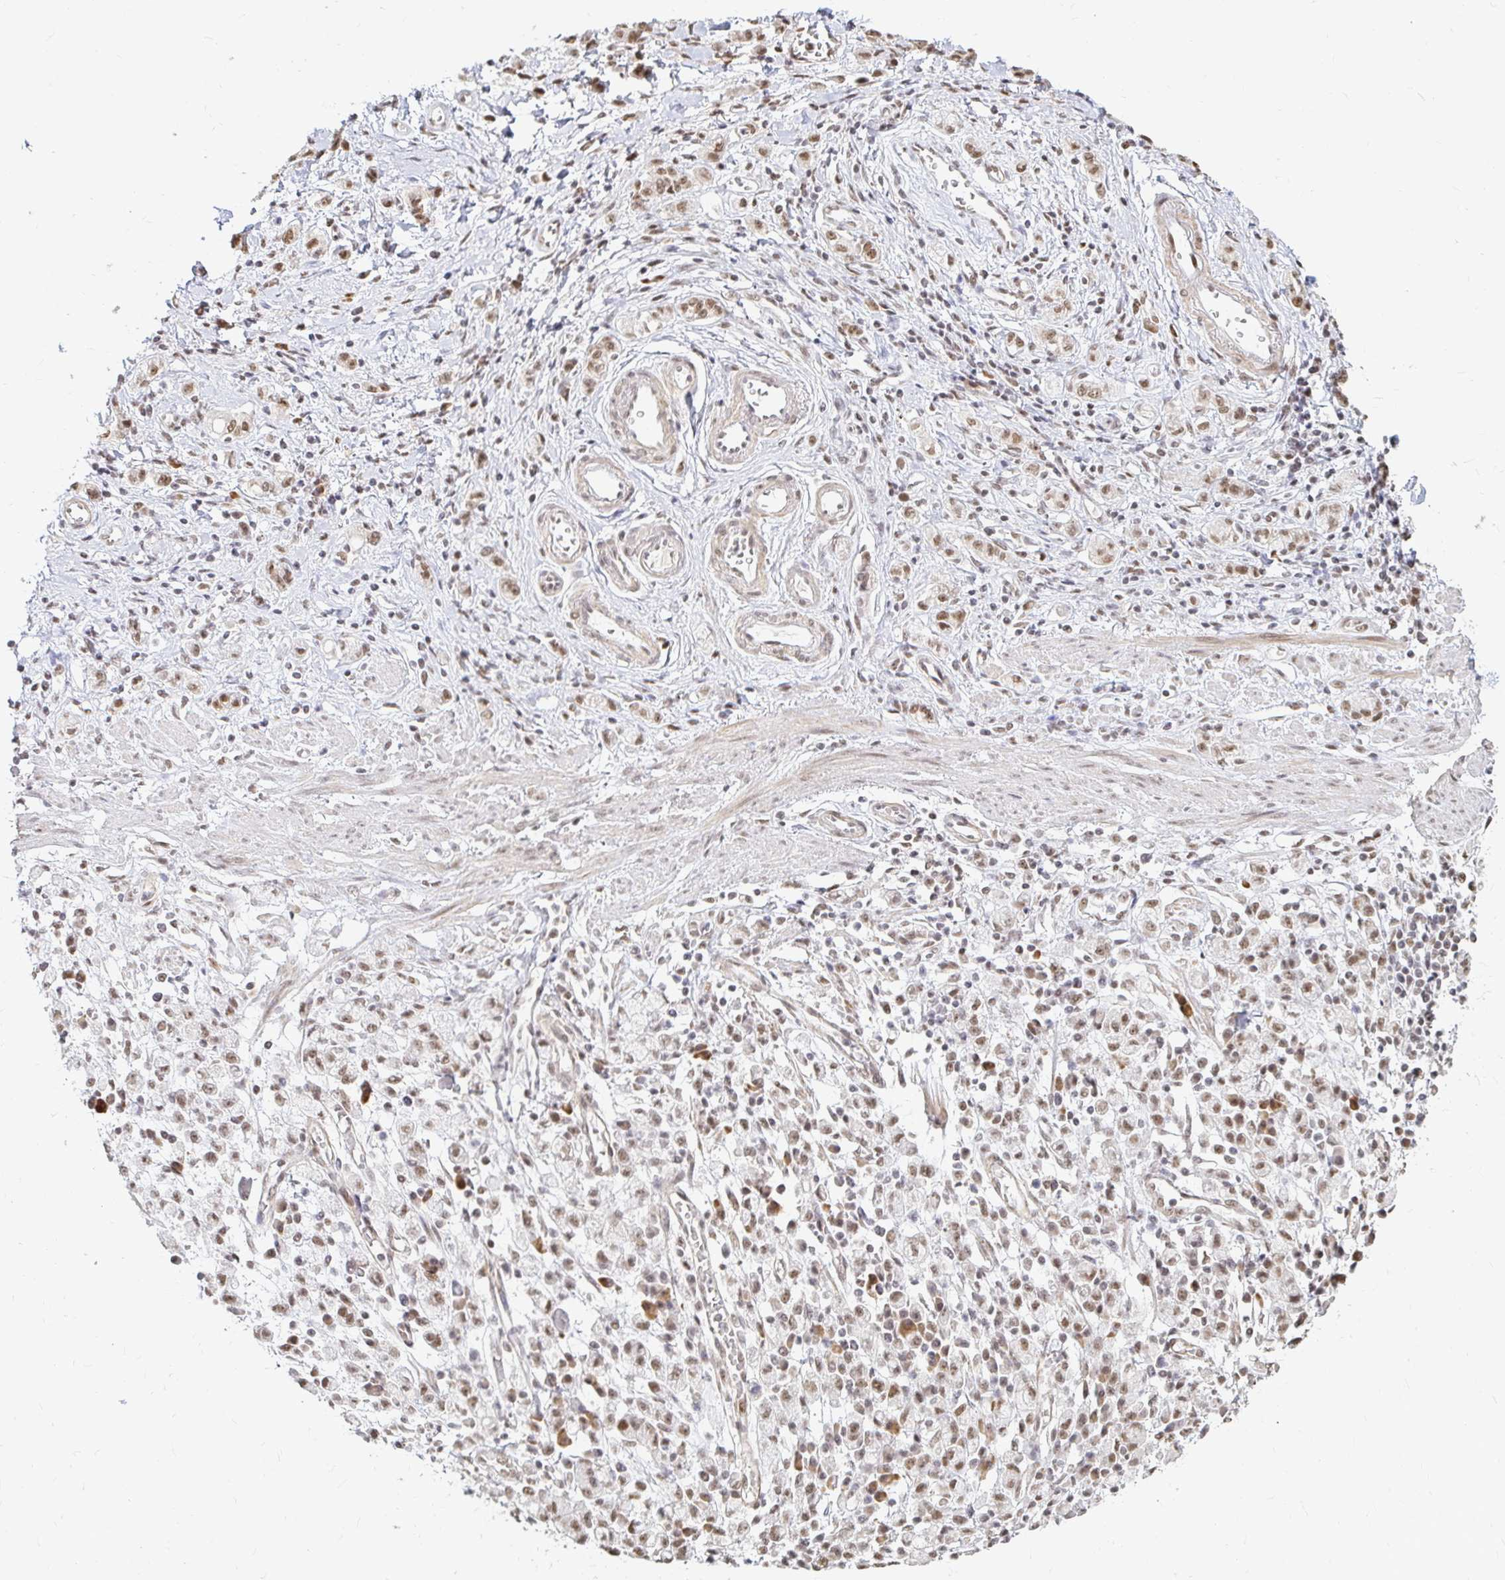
{"staining": {"intensity": "moderate", "quantity": ">75%", "location": "nuclear"}, "tissue": "stomach cancer", "cell_type": "Tumor cells", "image_type": "cancer", "snomed": [{"axis": "morphology", "description": "Adenocarcinoma, NOS"}, {"axis": "topography", "description": "Stomach"}], "caption": "Brown immunohistochemical staining in stomach cancer (adenocarcinoma) shows moderate nuclear positivity in approximately >75% of tumor cells.", "gene": "HNRNPU", "patient": {"sex": "male", "age": 77}}